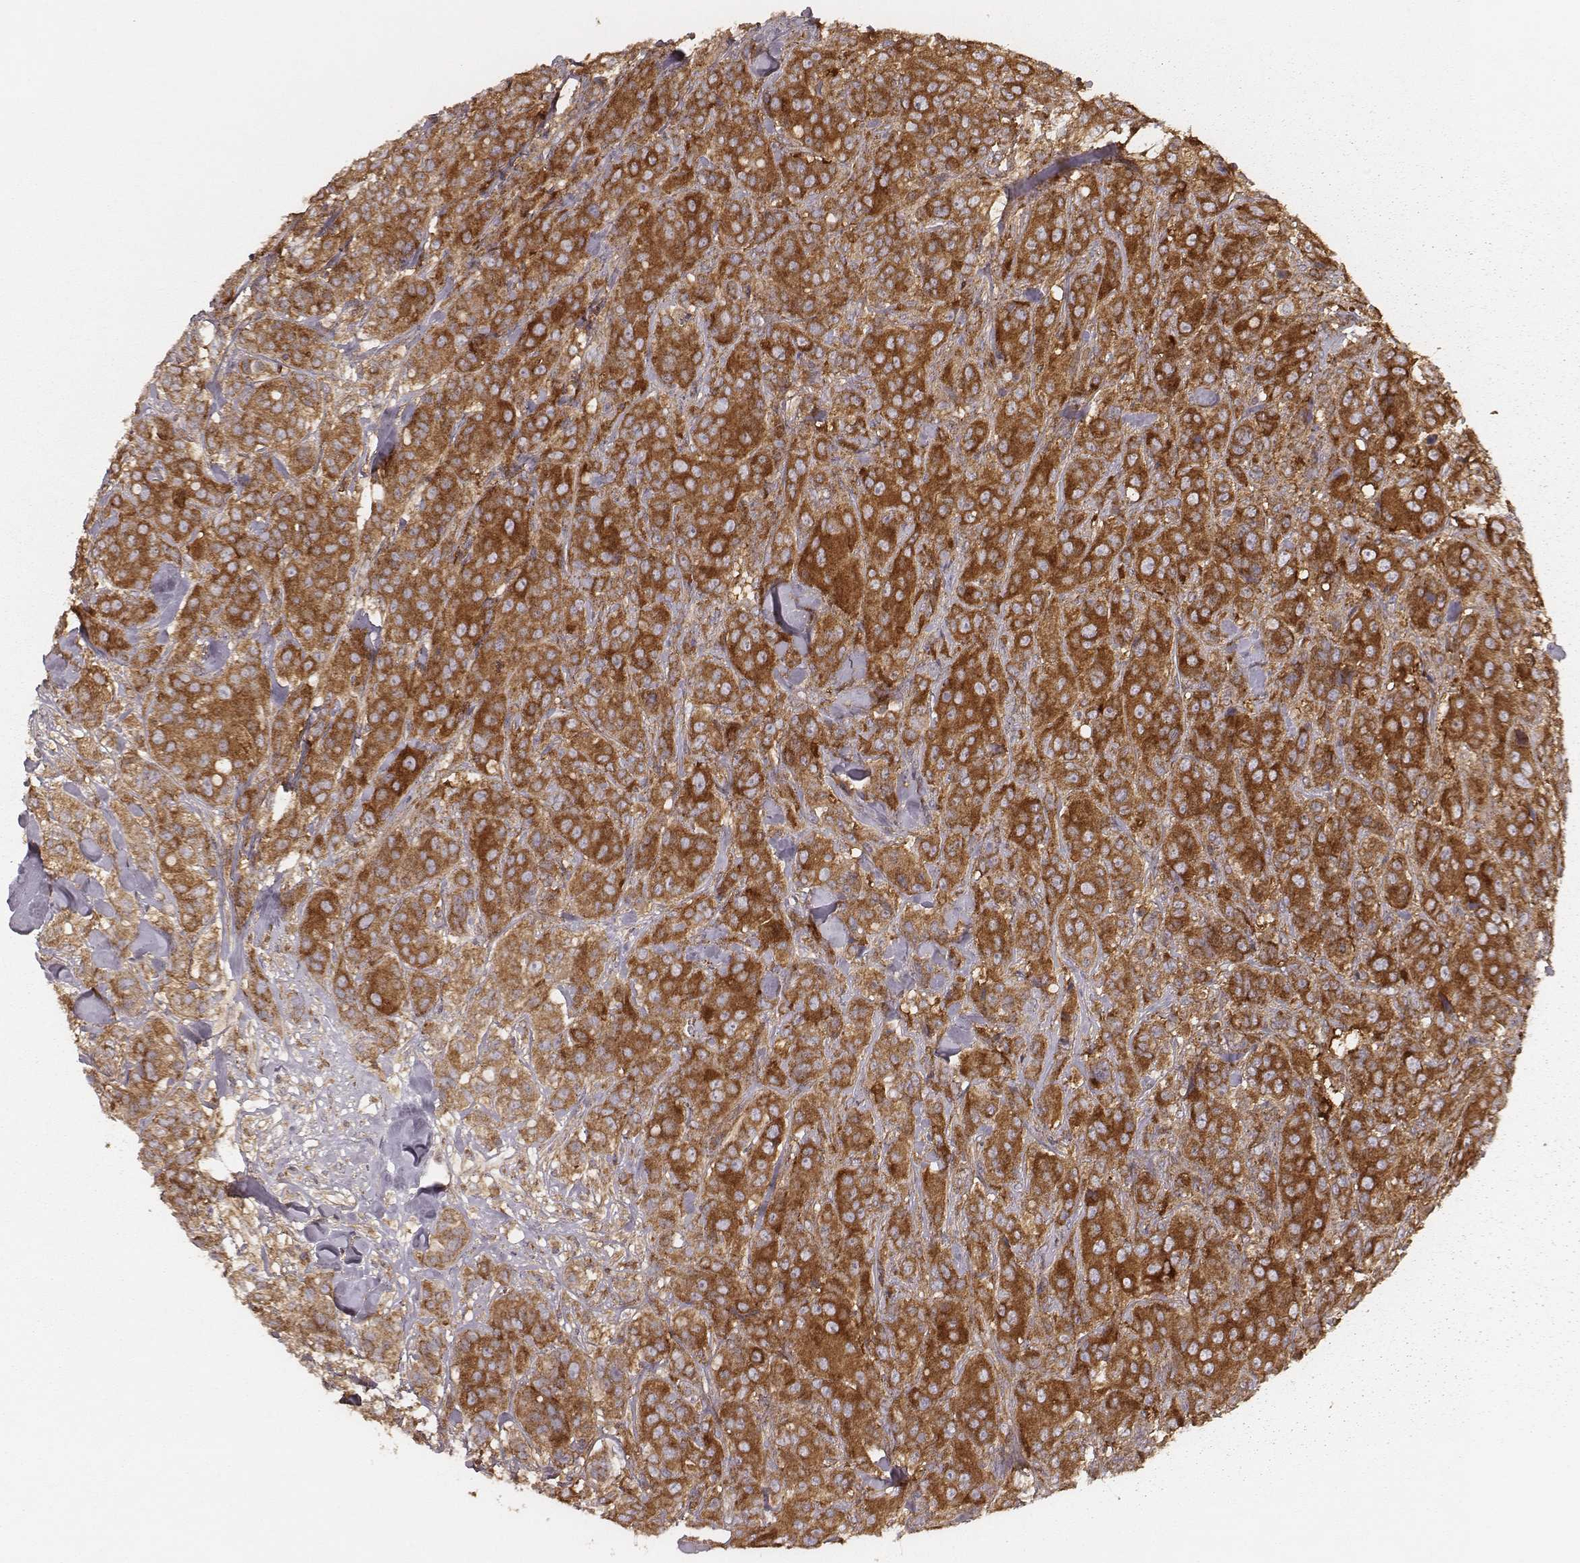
{"staining": {"intensity": "strong", "quantity": ">75%", "location": "cytoplasmic/membranous"}, "tissue": "breast cancer", "cell_type": "Tumor cells", "image_type": "cancer", "snomed": [{"axis": "morphology", "description": "Duct carcinoma"}, {"axis": "topography", "description": "Breast"}], "caption": "Immunohistochemistry (IHC) (DAB) staining of infiltrating ductal carcinoma (breast) exhibits strong cytoplasmic/membranous protein expression in approximately >75% of tumor cells.", "gene": "CARS1", "patient": {"sex": "female", "age": 43}}